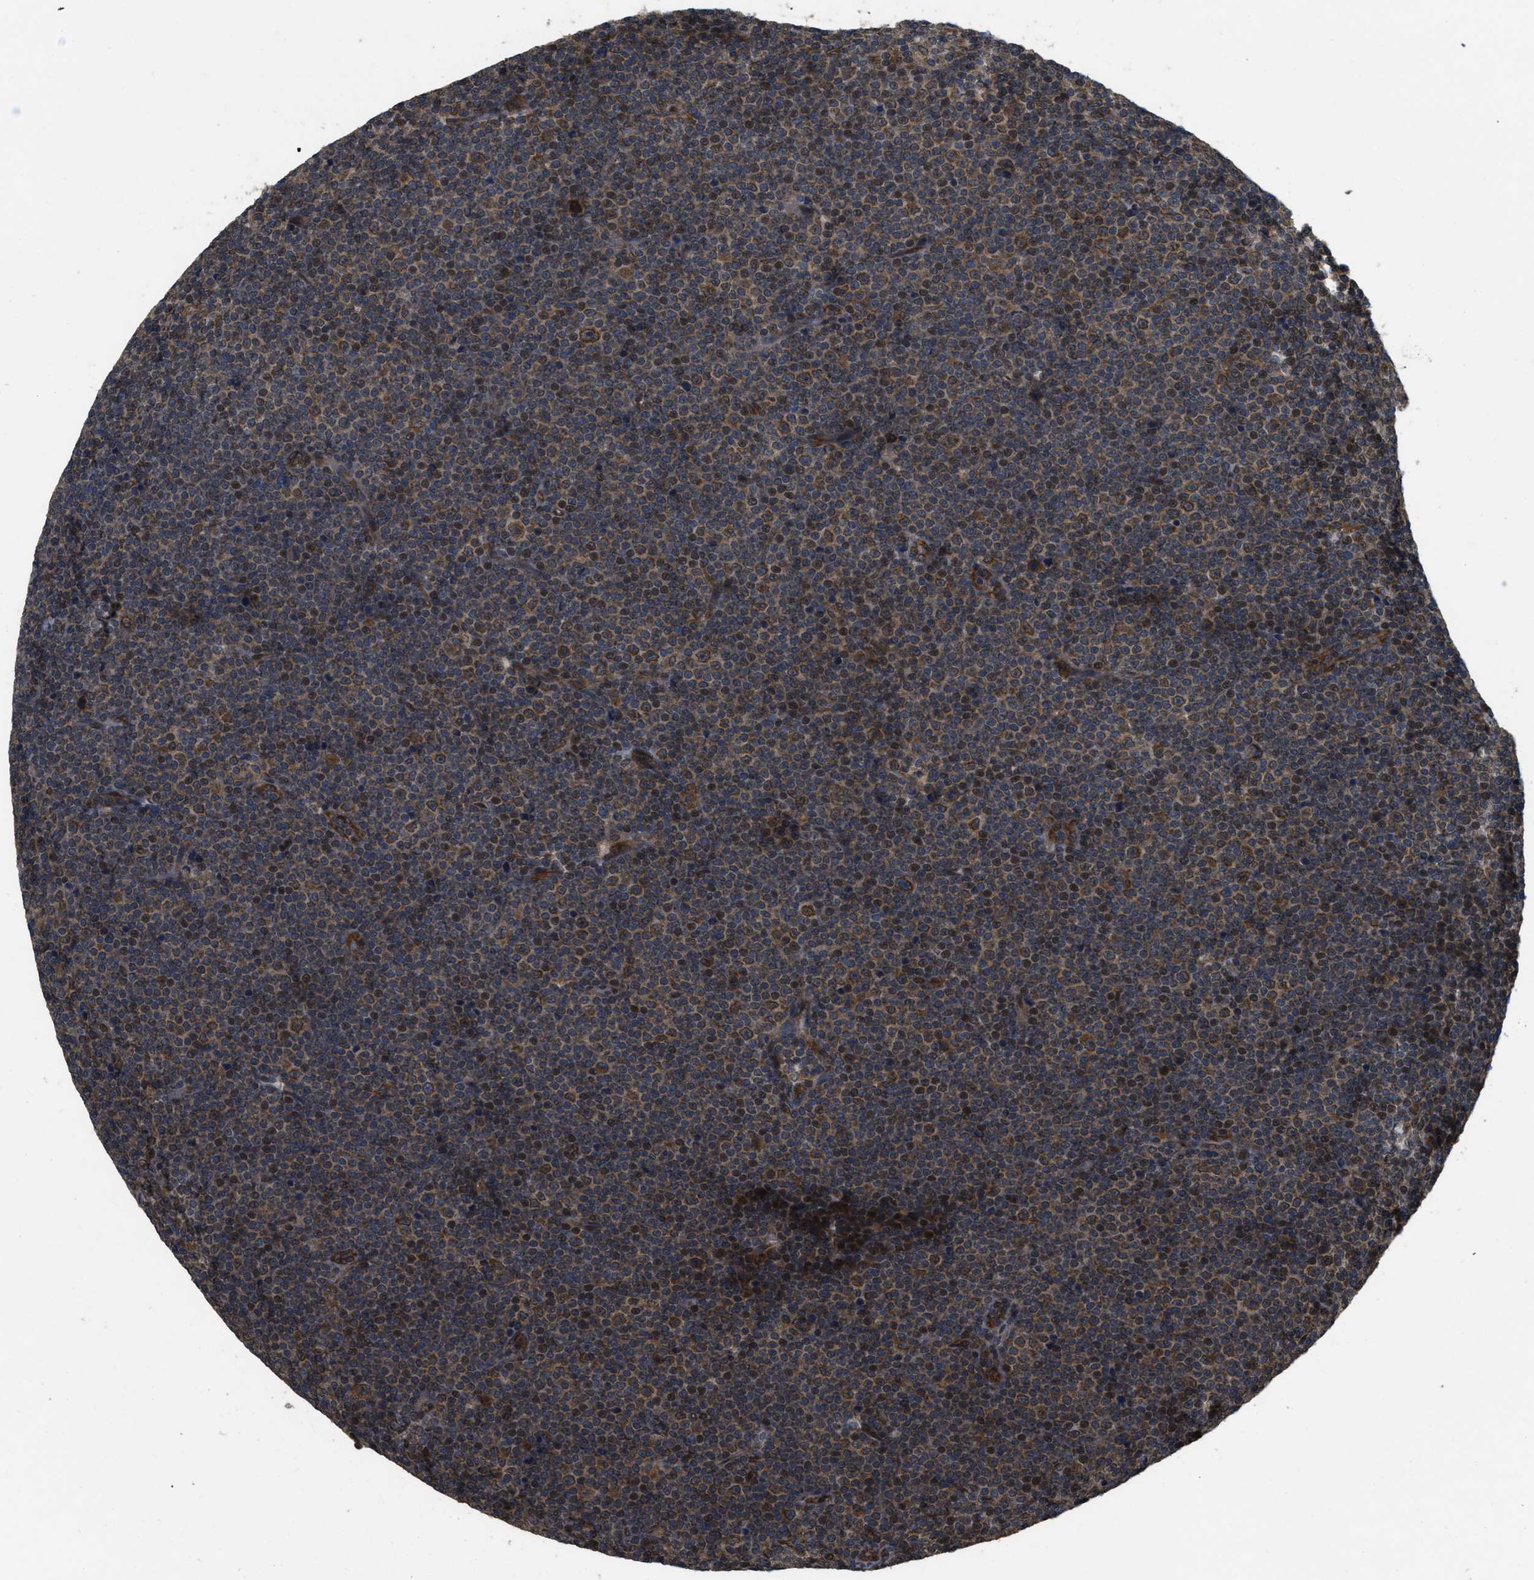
{"staining": {"intensity": "strong", "quantity": "25%-75%", "location": "cytoplasmic/membranous,nuclear"}, "tissue": "lymphoma", "cell_type": "Tumor cells", "image_type": "cancer", "snomed": [{"axis": "morphology", "description": "Malignant lymphoma, non-Hodgkin's type, Low grade"}, {"axis": "topography", "description": "Lymph node"}], "caption": "A micrograph of human lymphoma stained for a protein displays strong cytoplasmic/membranous and nuclear brown staining in tumor cells. (Stains: DAB (3,3'-diaminobenzidine) in brown, nuclei in blue, Microscopy: brightfield microscopy at high magnification).", "gene": "SPTLC1", "patient": {"sex": "female", "age": 67}}